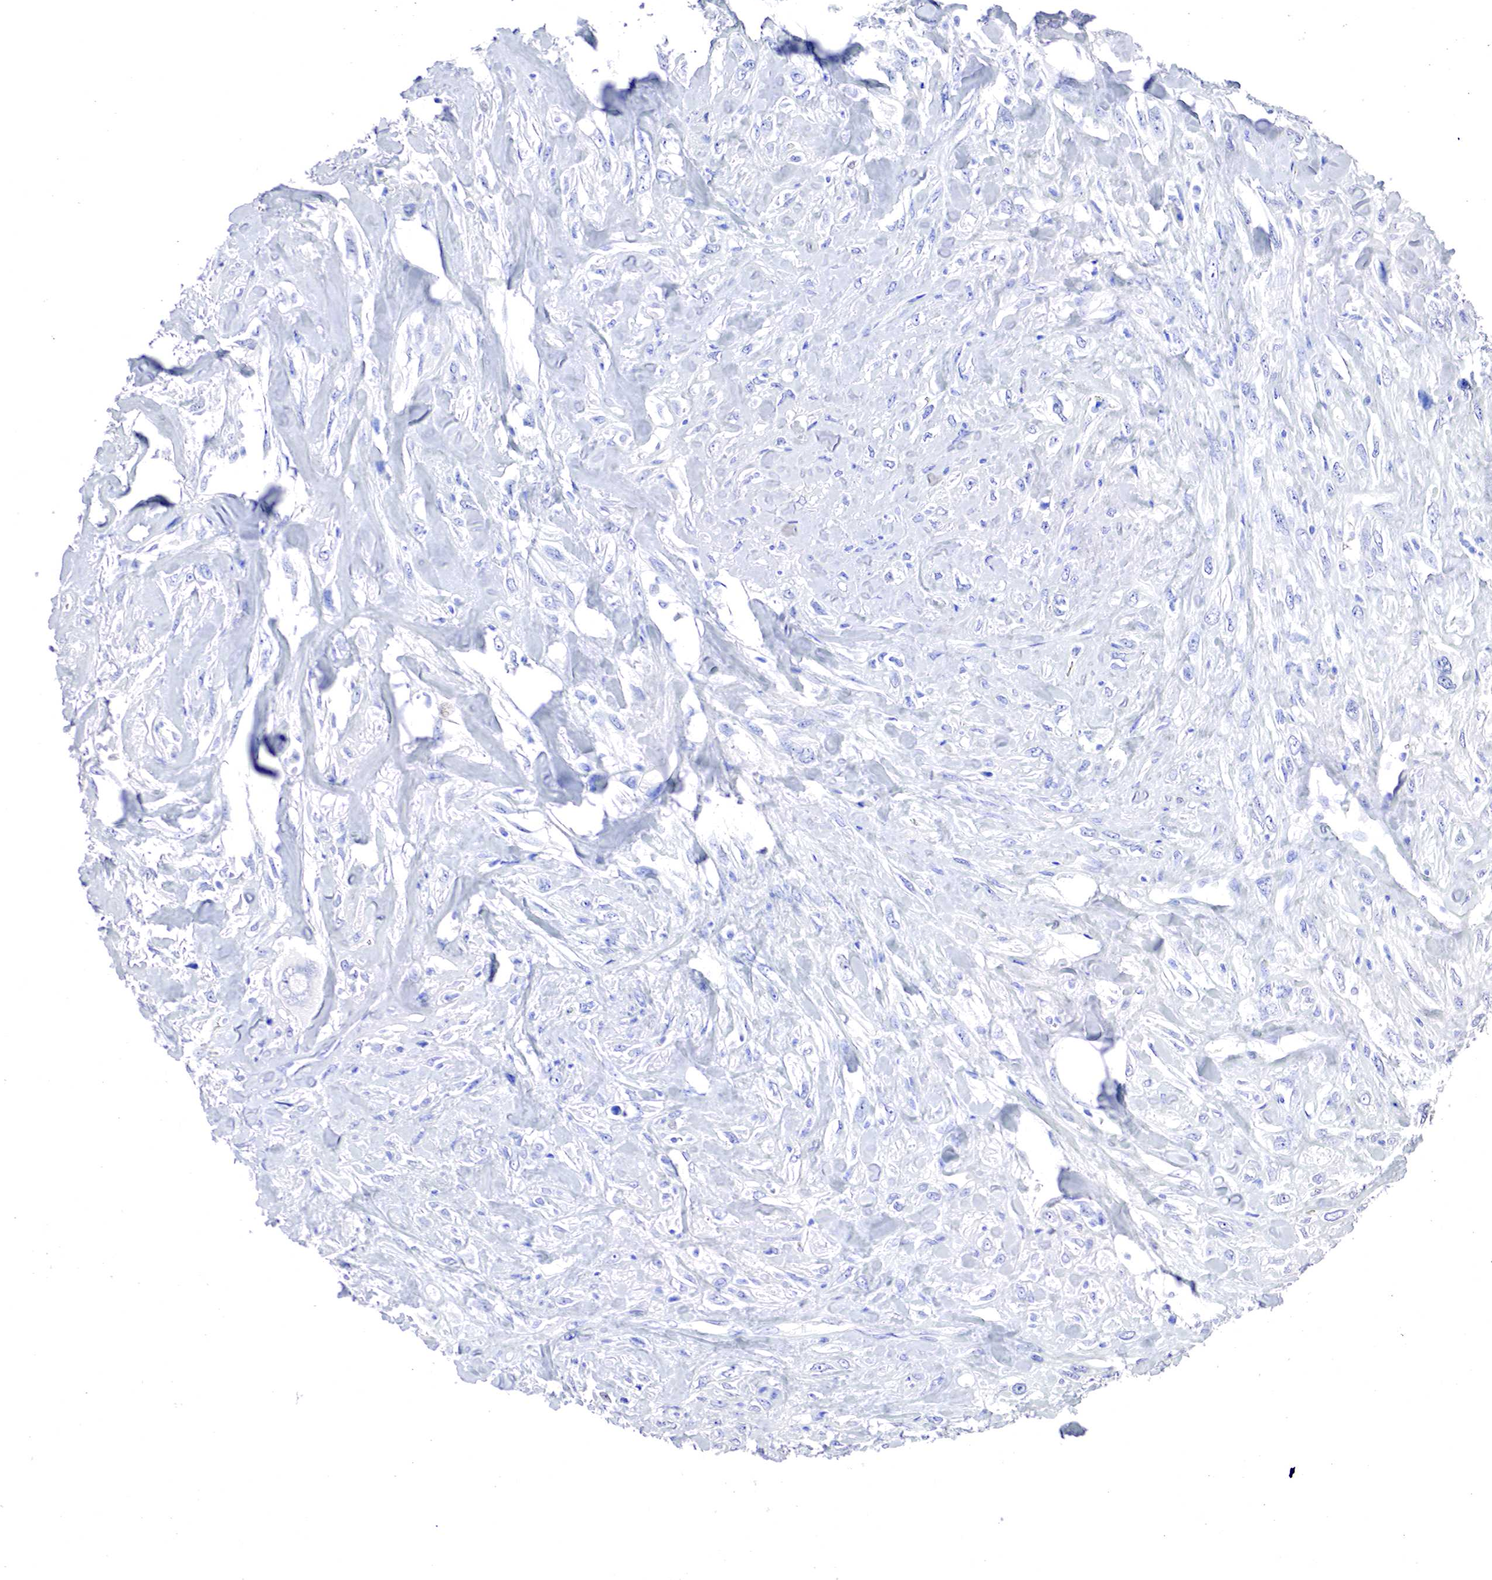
{"staining": {"intensity": "negative", "quantity": "none", "location": "none"}, "tissue": "breast cancer", "cell_type": "Tumor cells", "image_type": "cancer", "snomed": [{"axis": "morphology", "description": "Neoplasm, malignant, NOS"}, {"axis": "topography", "description": "Breast"}], "caption": "This is an immunohistochemistry (IHC) image of human breast malignant neoplasm. There is no staining in tumor cells.", "gene": "OTC", "patient": {"sex": "female", "age": 50}}